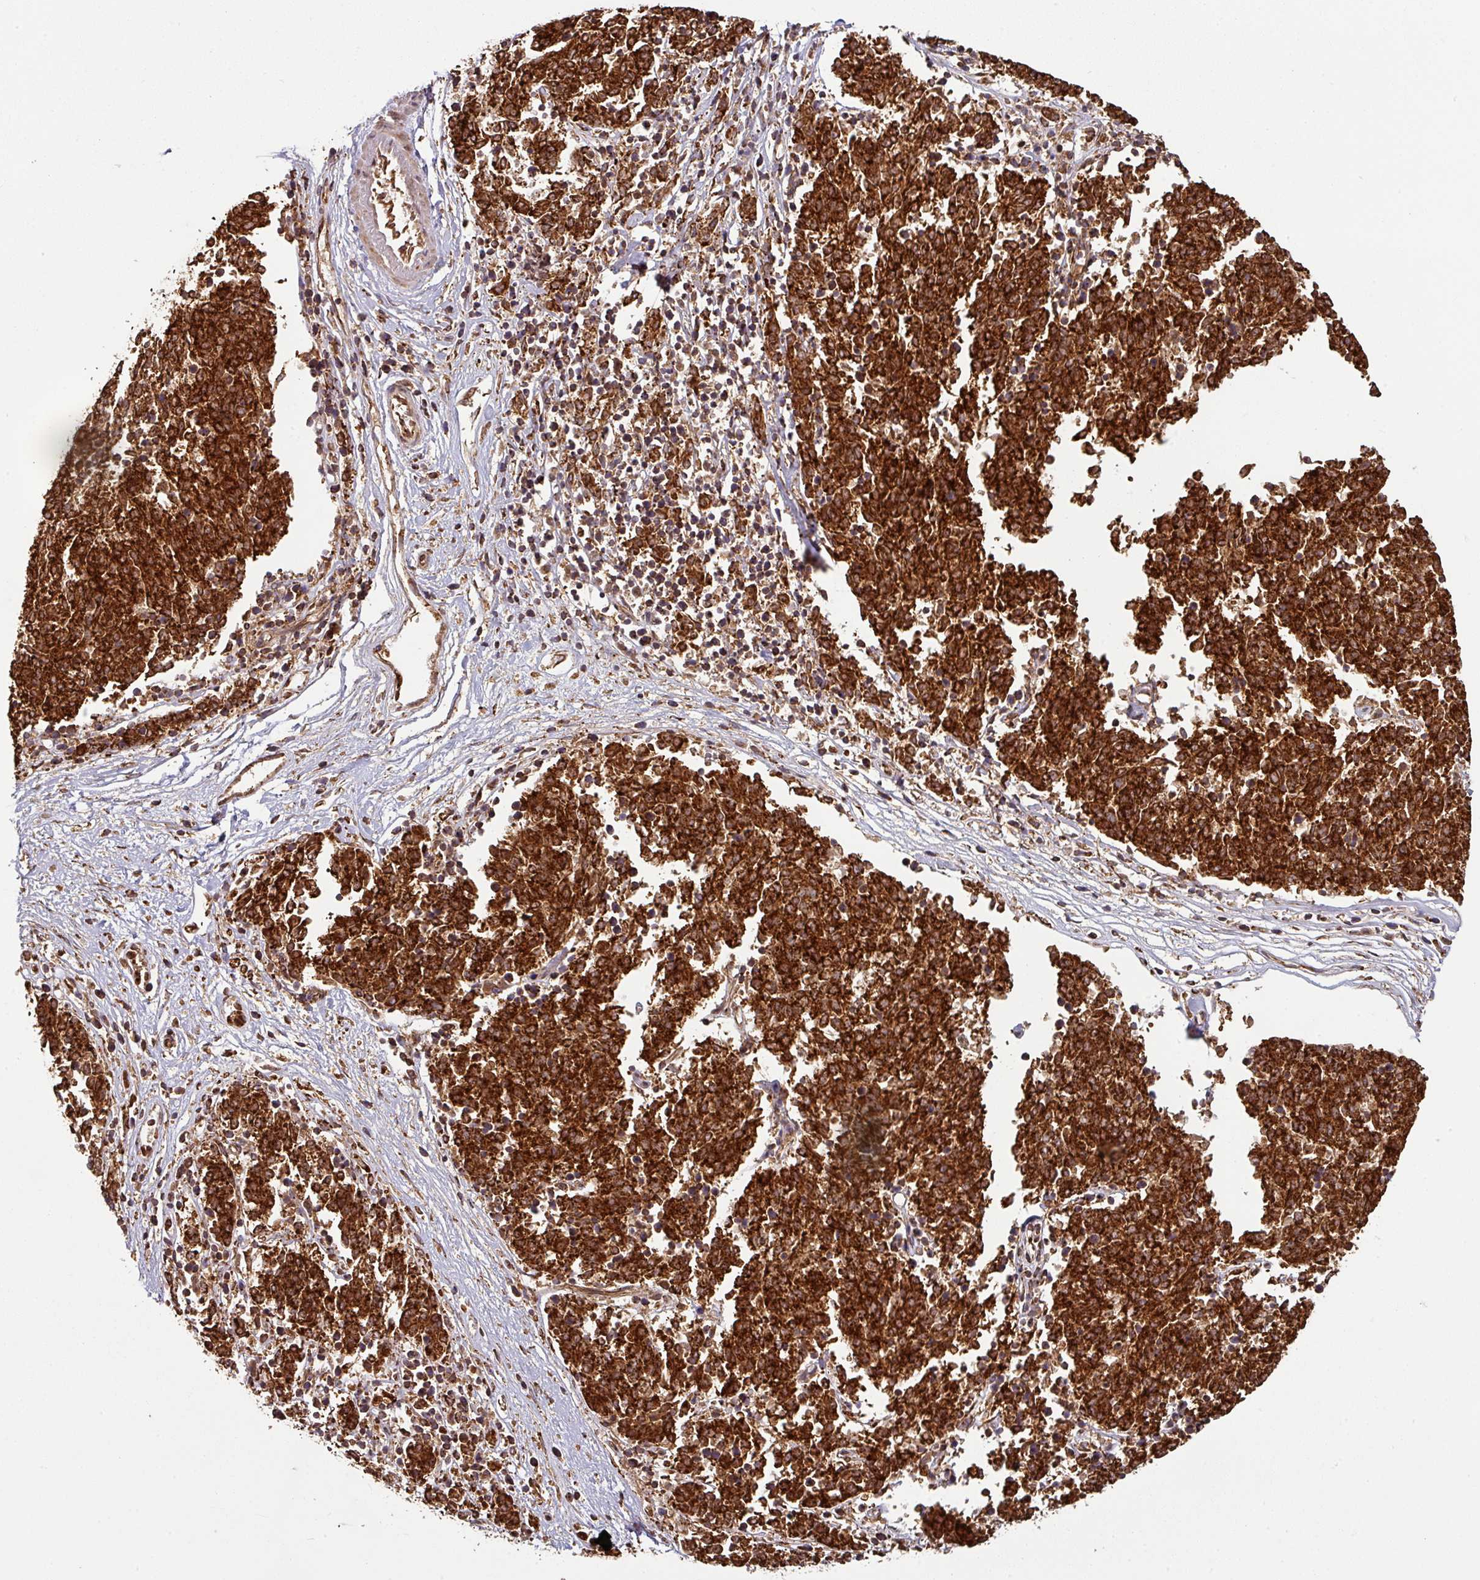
{"staining": {"intensity": "strong", "quantity": ">75%", "location": "cytoplasmic/membranous"}, "tissue": "melanoma", "cell_type": "Tumor cells", "image_type": "cancer", "snomed": [{"axis": "morphology", "description": "Malignant melanoma, NOS"}, {"axis": "topography", "description": "Skin"}], "caption": "Immunohistochemistry image of neoplastic tissue: human melanoma stained using immunohistochemistry (IHC) shows high levels of strong protein expression localized specifically in the cytoplasmic/membranous of tumor cells, appearing as a cytoplasmic/membranous brown color.", "gene": "TRAP1", "patient": {"sex": "female", "age": 72}}